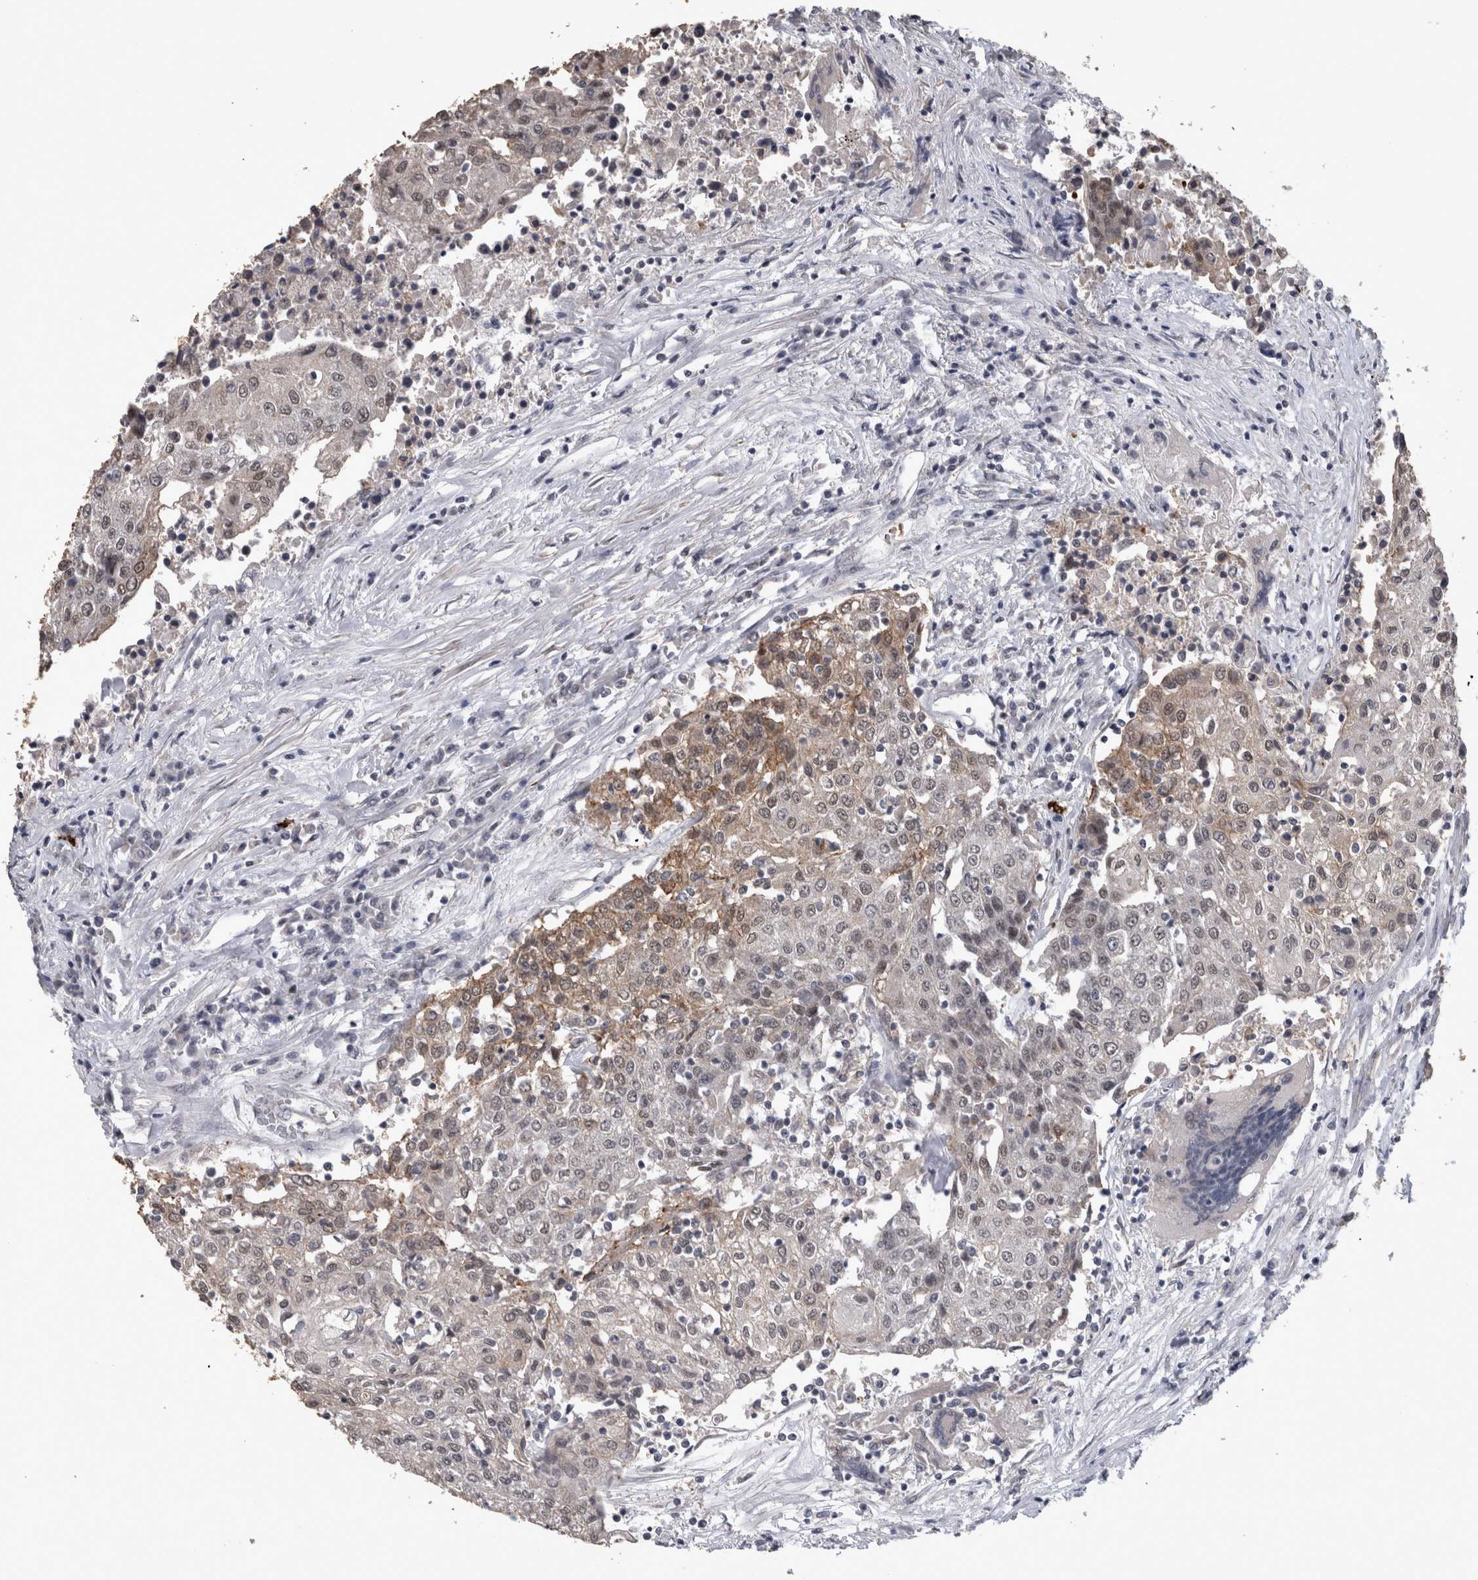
{"staining": {"intensity": "weak", "quantity": ">75%", "location": "cytoplasmic/membranous,nuclear"}, "tissue": "urothelial cancer", "cell_type": "Tumor cells", "image_type": "cancer", "snomed": [{"axis": "morphology", "description": "Urothelial carcinoma, High grade"}, {"axis": "topography", "description": "Urinary bladder"}], "caption": "Urothelial carcinoma (high-grade) tissue reveals weak cytoplasmic/membranous and nuclear positivity in approximately >75% of tumor cells, visualized by immunohistochemistry.", "gene": "PEBP4", "patient": {"sex": "female", "age": 85}}